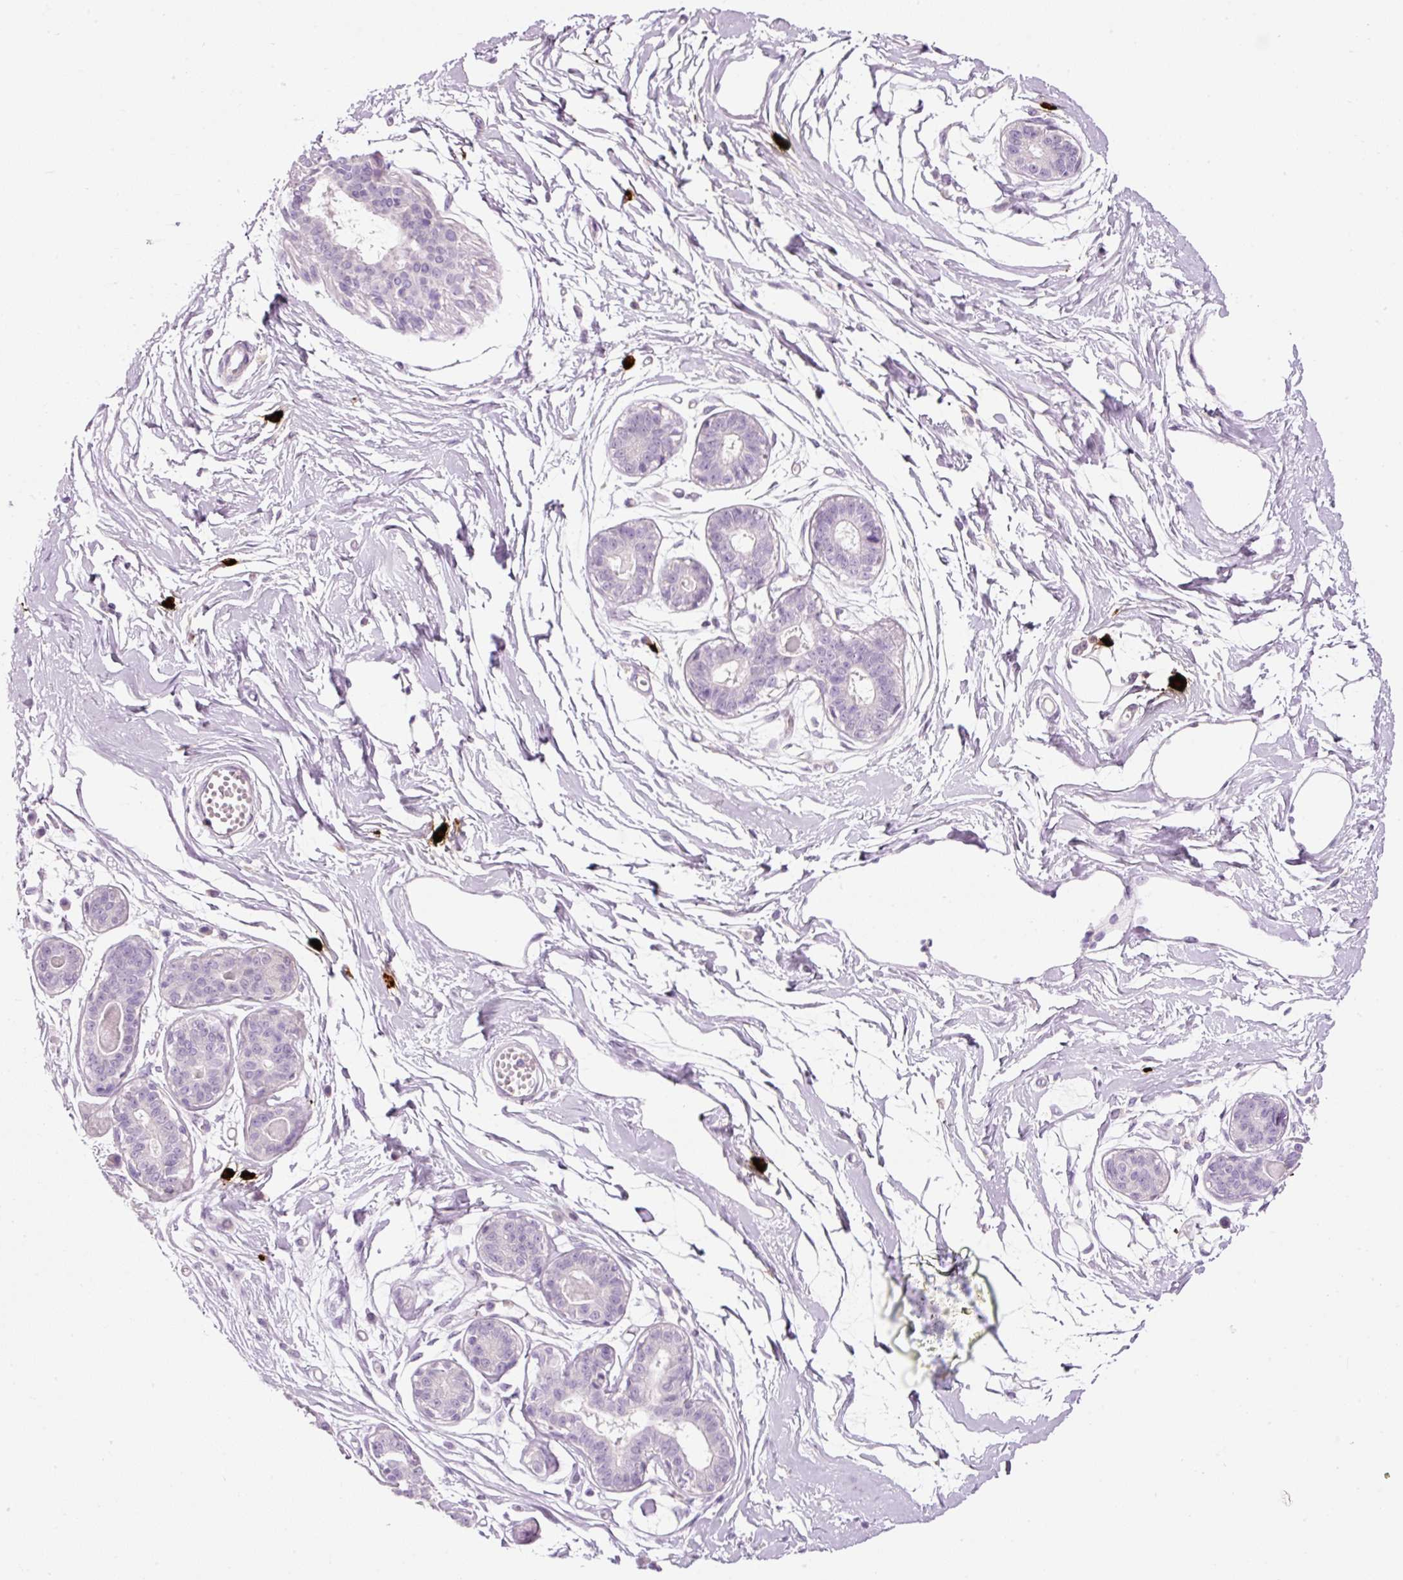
{"staining": {"intensity": "negative", "quantity": "none", "location": "none"}, "tissue": "breast", "cell_type": "Adipocytes", "image_type": "normal", "snomed": [{"axis": "morphology", "description": "Normal tissue, NOS"}, {"axis": "topography", "description": "Breast"}], "caption": "This photomicrograph is of unremarkable breast stained with IHC to label a protein in brown with the nuclei are counter-stained blue. There is no staining in adipocytes.", "gene": "CMA1", "patient": {"sex": "female", "age": 45}}